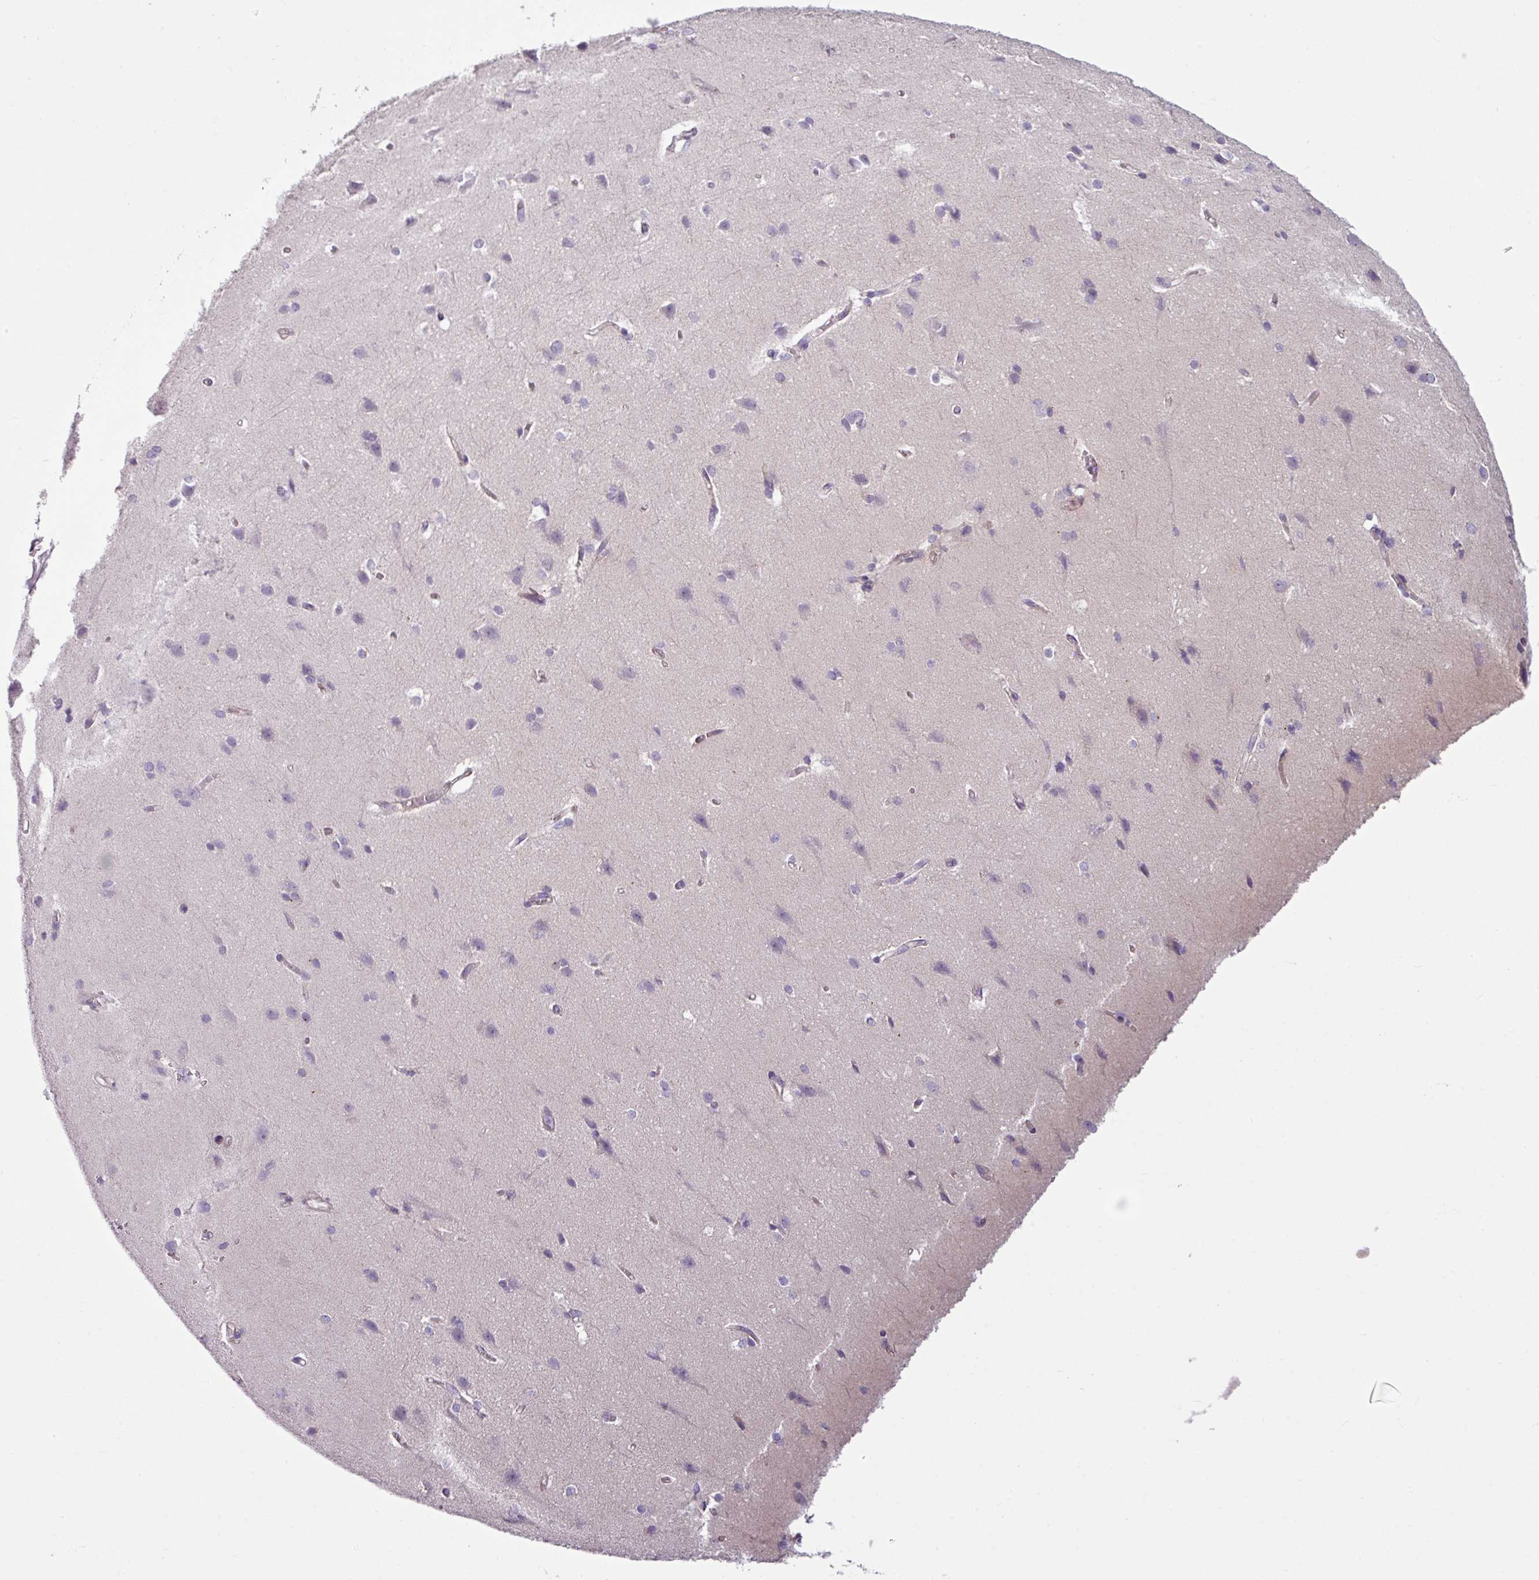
{"staining": {"intensity": "negative", "quantity": "none", "location": "none"}, "tissue": "cerebral cortex", "cell_type": "Endothelial cells", "image_type": "normal", "snomed": [{"axis": "morphology", "description": "Normal tissue, NOS"}, {"axis": "topography", "description": "Cerebral cortex"}], "caption": "Human cerebral cortex stained for a protein using IHC demonstrates no positivity in endothelial cells.", "gene": "TMEM178B", "patient": {"sex": "male", "age": 37}}